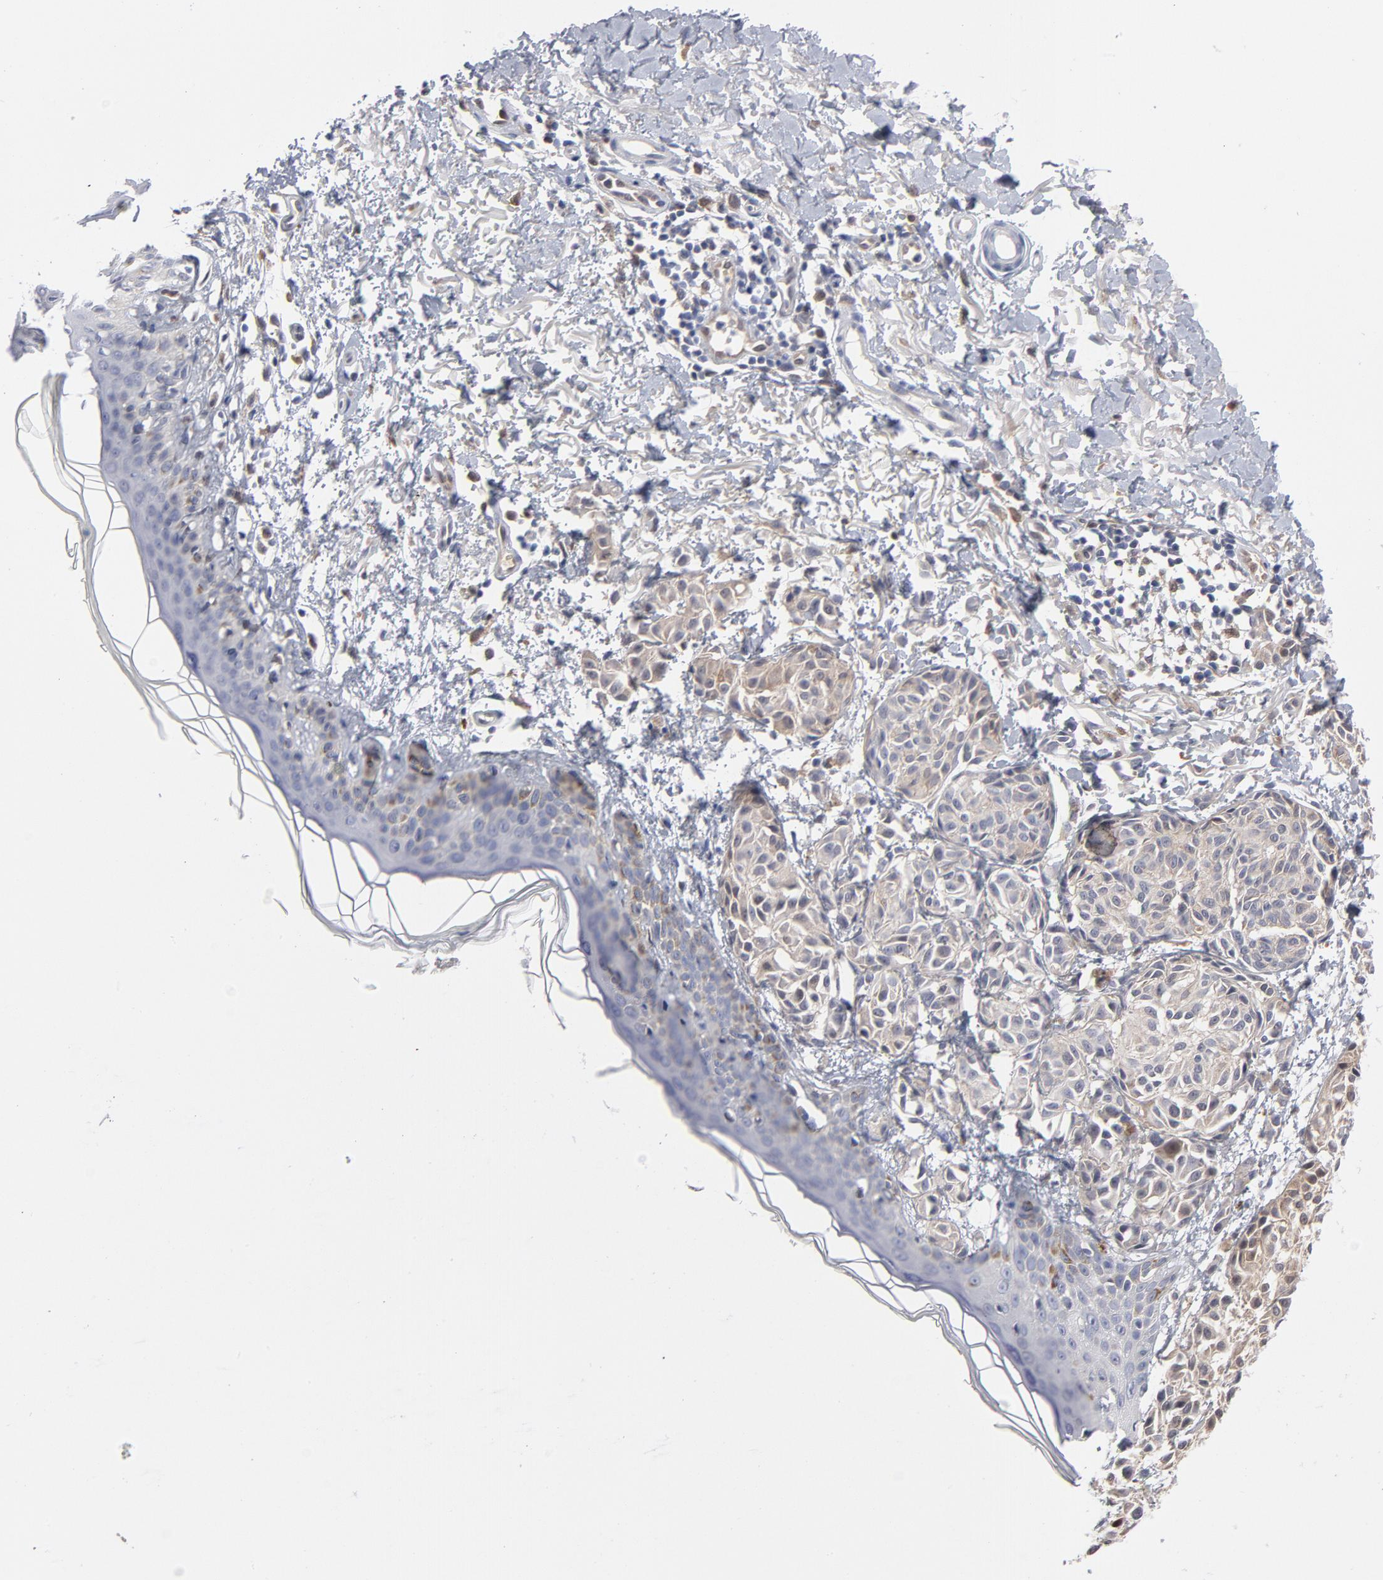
{"staining": {"intensity": "weak", "quantity": ">75%", "location": "cytoplasmic/membranous"}, "tissue": "melanoma", "cell_type": "Tumor cells", "image_type": "cancer", "snomed": [{"axis": "morphology", "description": "Malignant melanoma, NOS"}, {"axis": "topography", "description": "Skin"}], "caption": "Protein expression analysis of human malignant melanoma reveals weak cytoplasmic/membranous expression in approximately >75% of tumor cells.", "gene": "ARRB1", "patient": {"sex": "male", "age": 76}}